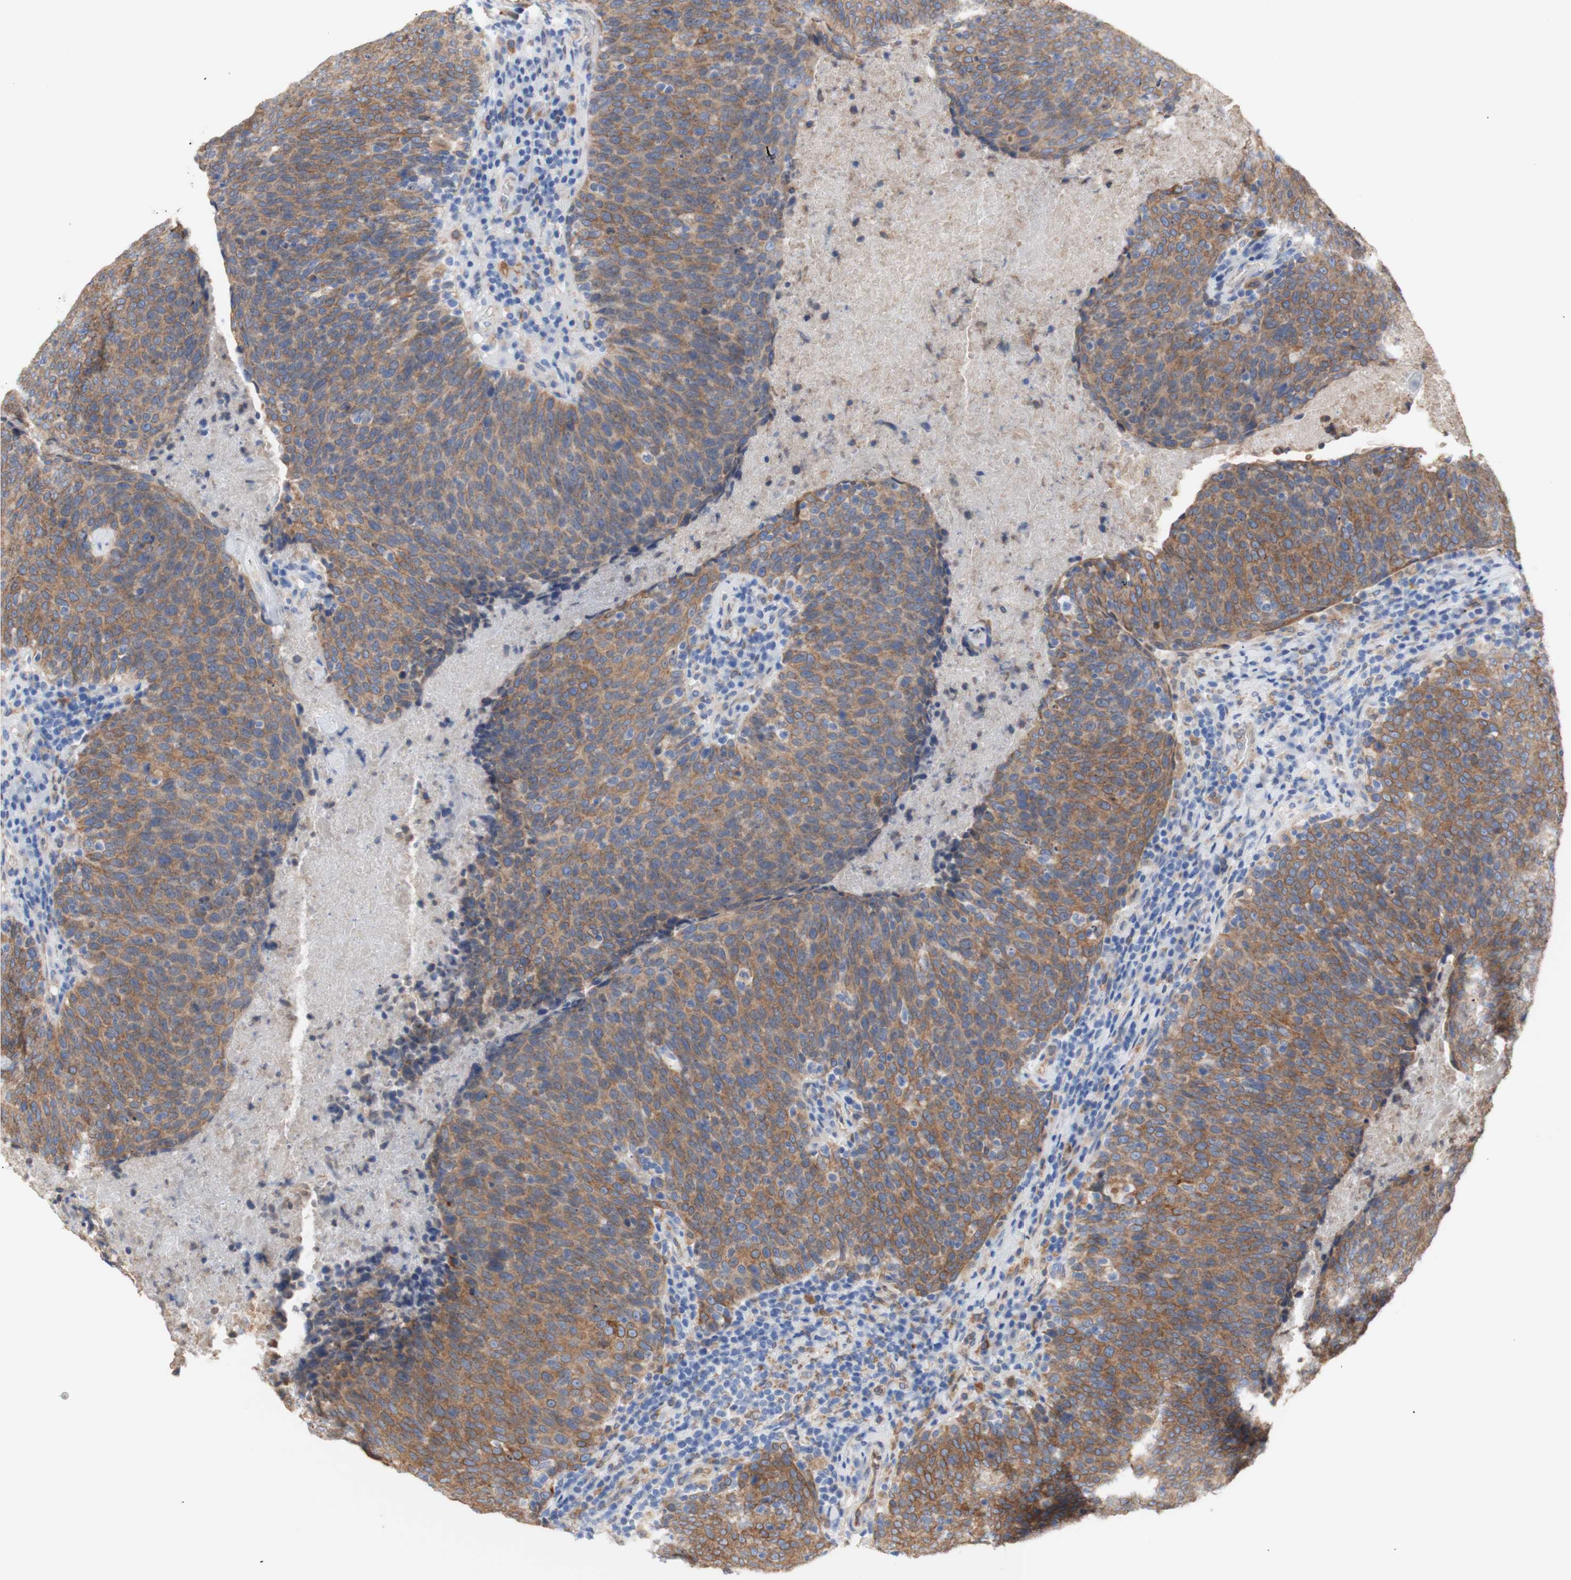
{"staining": {"intensity": "moderate", "quantity": ">75%", "location": "cytoplasmic/membranous"}, "tissue": "head and neck cancer", "cell_type": "Tumor cells", "image_type": "cancer", "snomed": [{"axis": "morphology", "description": "Squamous cell carcinoma, NOS"}, {"axis": "morphology", "description": "Squamous cell carcinoma, metastatic, NOS"}, {"axis": "topography", "description": "Lymph node"}, {"axis": "topography", "description": "Head-Neck"}], "caption": "Immunohistochemical staining of head and neck cancer displays medium levels of moderate cytoplasmic/membranous positivity in about >75% of tumor cells. The staining was performed using DAB to visualize the protein expression in brown, while the nuclei were stained in blue with hematoxylin (Magnification: 20x).", "gene": "ERLIN1", "patient": {"sex": "male", "age": 62}}